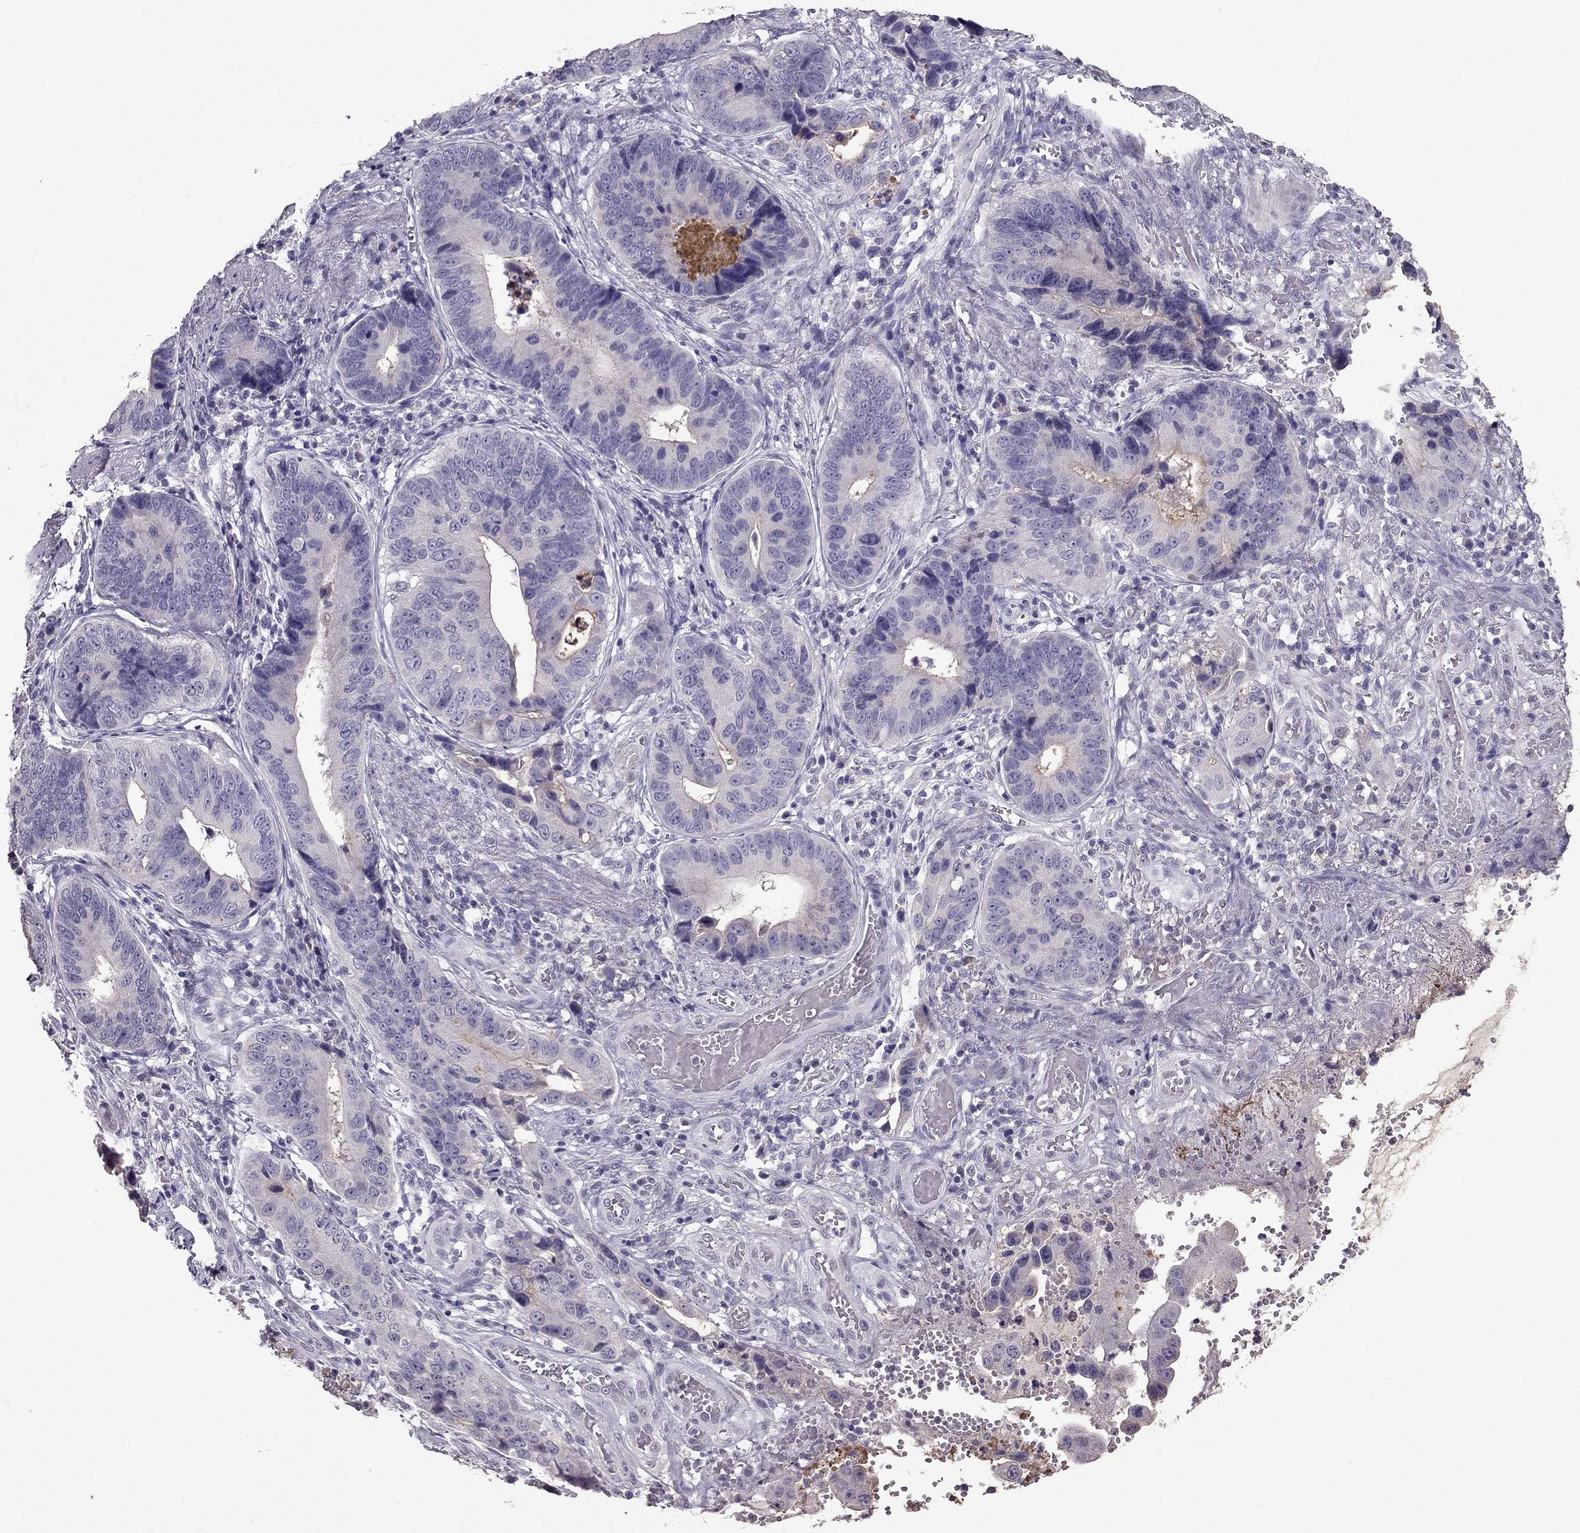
{"staining": {"intensity": "negative", "quantity": "none", "location": "none"}, "tissue": "stomach cancer", "cell_type": "Tumor cells", "image_type": "cancer", "snomed": [{"axis": "morphology", "description": "Adenocarcinoma, NOS"}, {"axis": "topography", "description": "Stomach"}], "caption": "Tumor cells show no significant protein expression in adenocarcinoma (stomach).", "gene": "SCG5", "patient": {"sex": "male", "age": 84}}